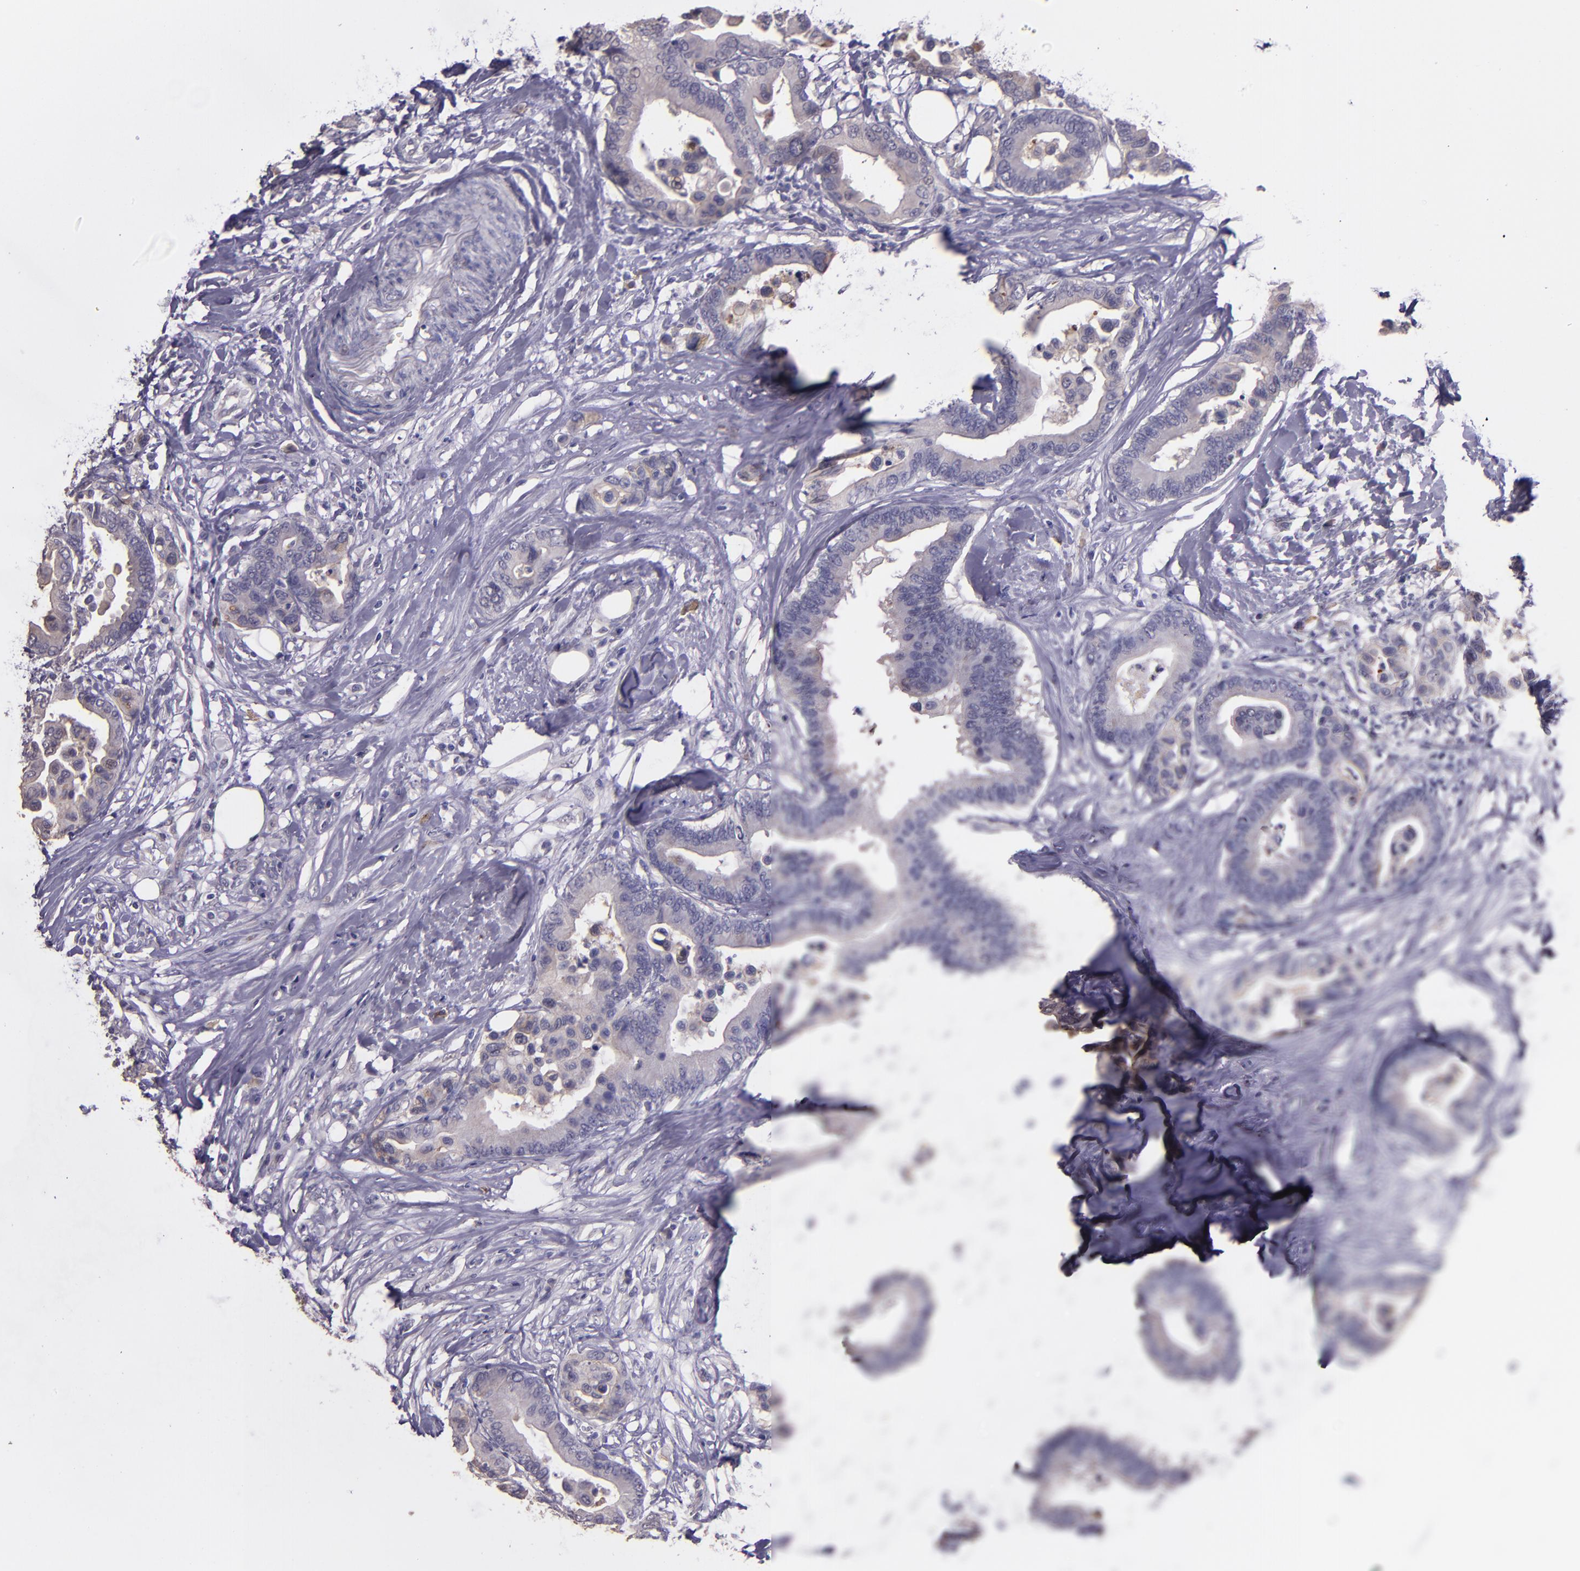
{"staining": {"intensity": "weak", "quantity": "<25%", "location": "cytoplasmic/membranous"}, "tissue": "colorectal cancer", "cell_type": "Tumor cells", "image_type": "cancer", "snomed": [{"axis": "morphology", "description": "Adenocarcinoma, NOS"}, {"axis": "topography", "description": "Colon"}], "caption": "Adenocarcinoma (colorectal) stained for a protein using IHC demonstrates no expression tumor cells.", "gene": "PAPPA", "patient": {"sex": "male", "age": 82}}